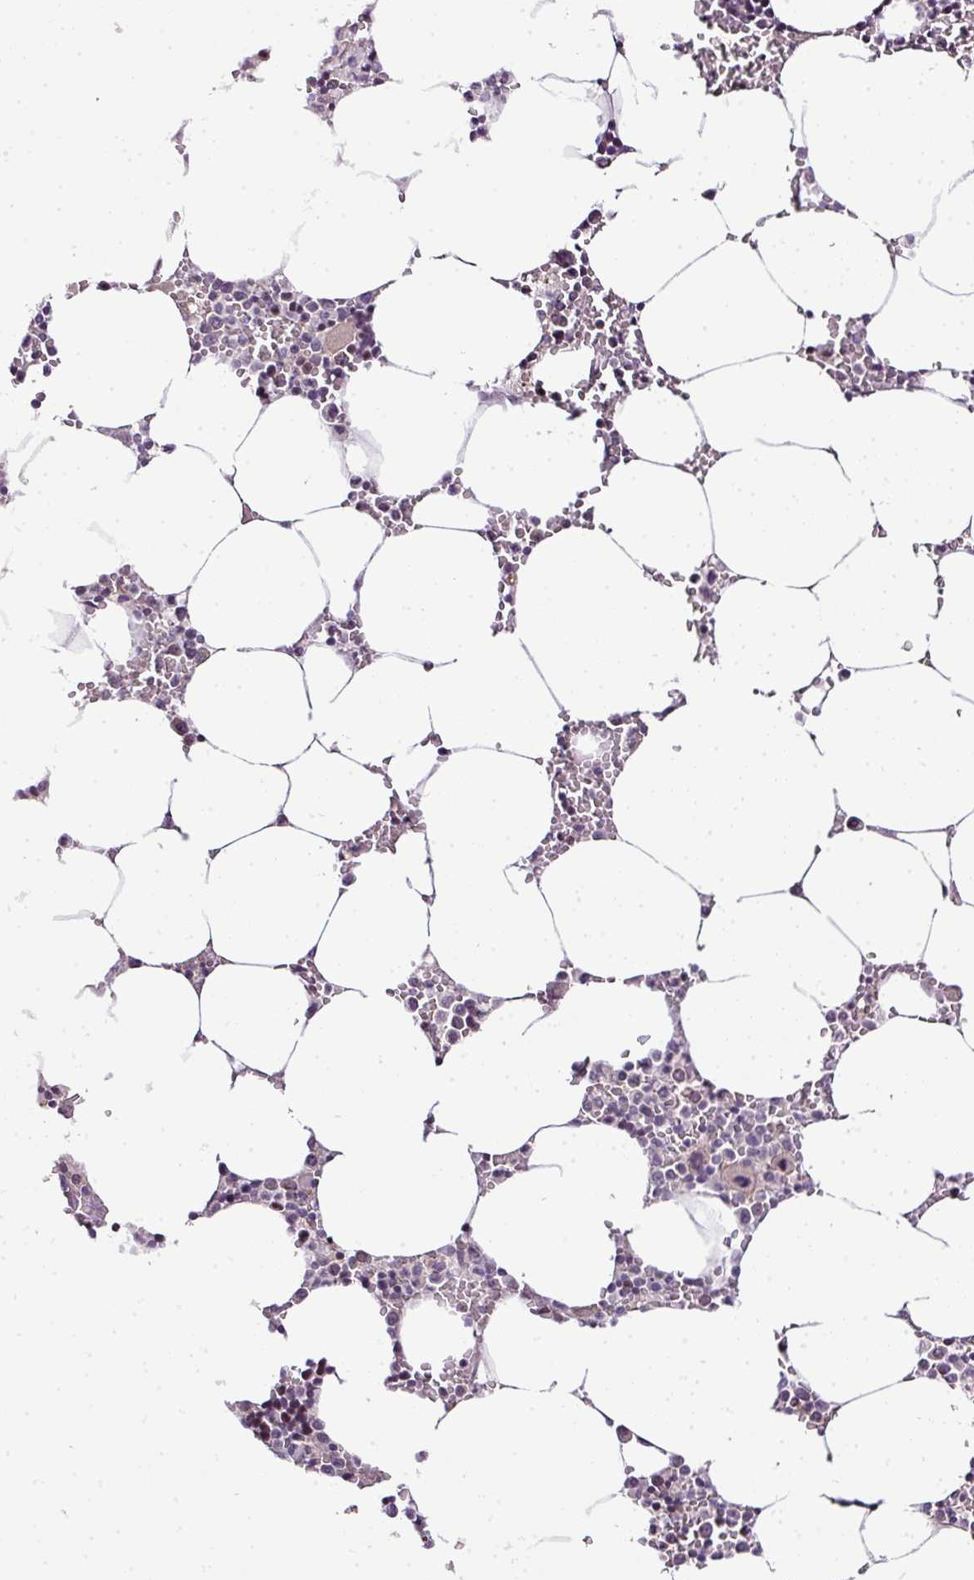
{"staining": {"intensity": "weak", "quantity": "<25%", "location": "nuclear"}, "tissue": "bone marrow", "cell_type": "Hematopoietic cells", "image_type": "normal", "snomed": [{"axis": "morphology", "description": "Normal tissue, NOS"}, {"axis": "topography", "description": "Bone marrow"}], "caption": "Photomicrograph shows no protein staining in hematopoietic cells of normal bone marrow. (IHC, brightfield microscopy, high magnification).", "gene": "TEX30", "patient": {"sex": "male", "age": 70}}